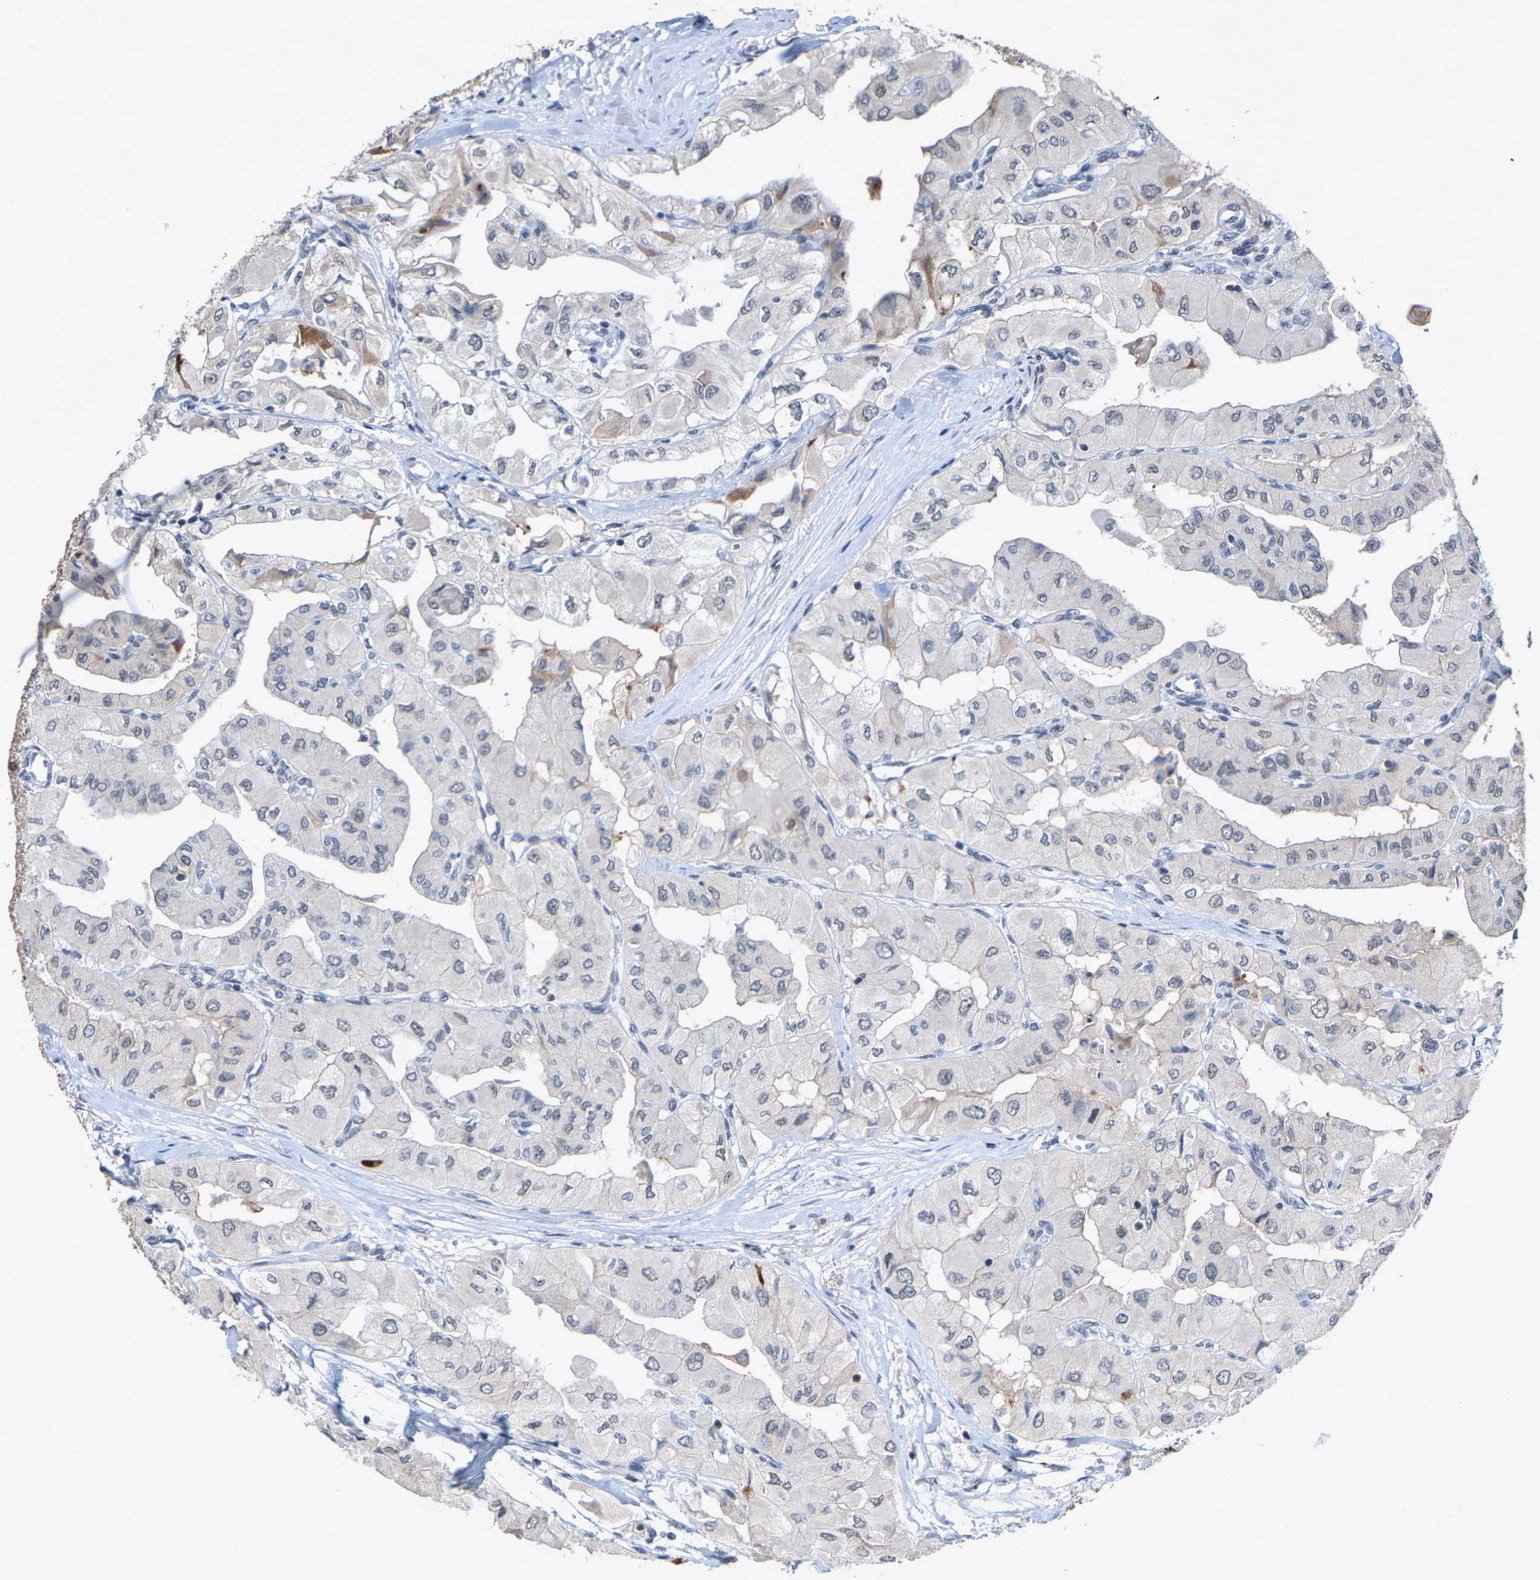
{"staining": {"intensity": "negative", "quantity": "none", "location": "none"}, "tissue": "thyroid cancer", "cell_type": "Tumor cells", "image_type": "cancer", "snomed": [{"axis": "morphology", "description": "Papillary adenocarcinoma, NOS"}, {"axis": "topography", "description": "Thyroid gland"}], "caption": "The micrograph displays no significant expression in tumor cells of thyroid cancer (papillary adenocarcinoma).", "gene": "FGD3", "patient": {"sex": "female", "age": 59}}